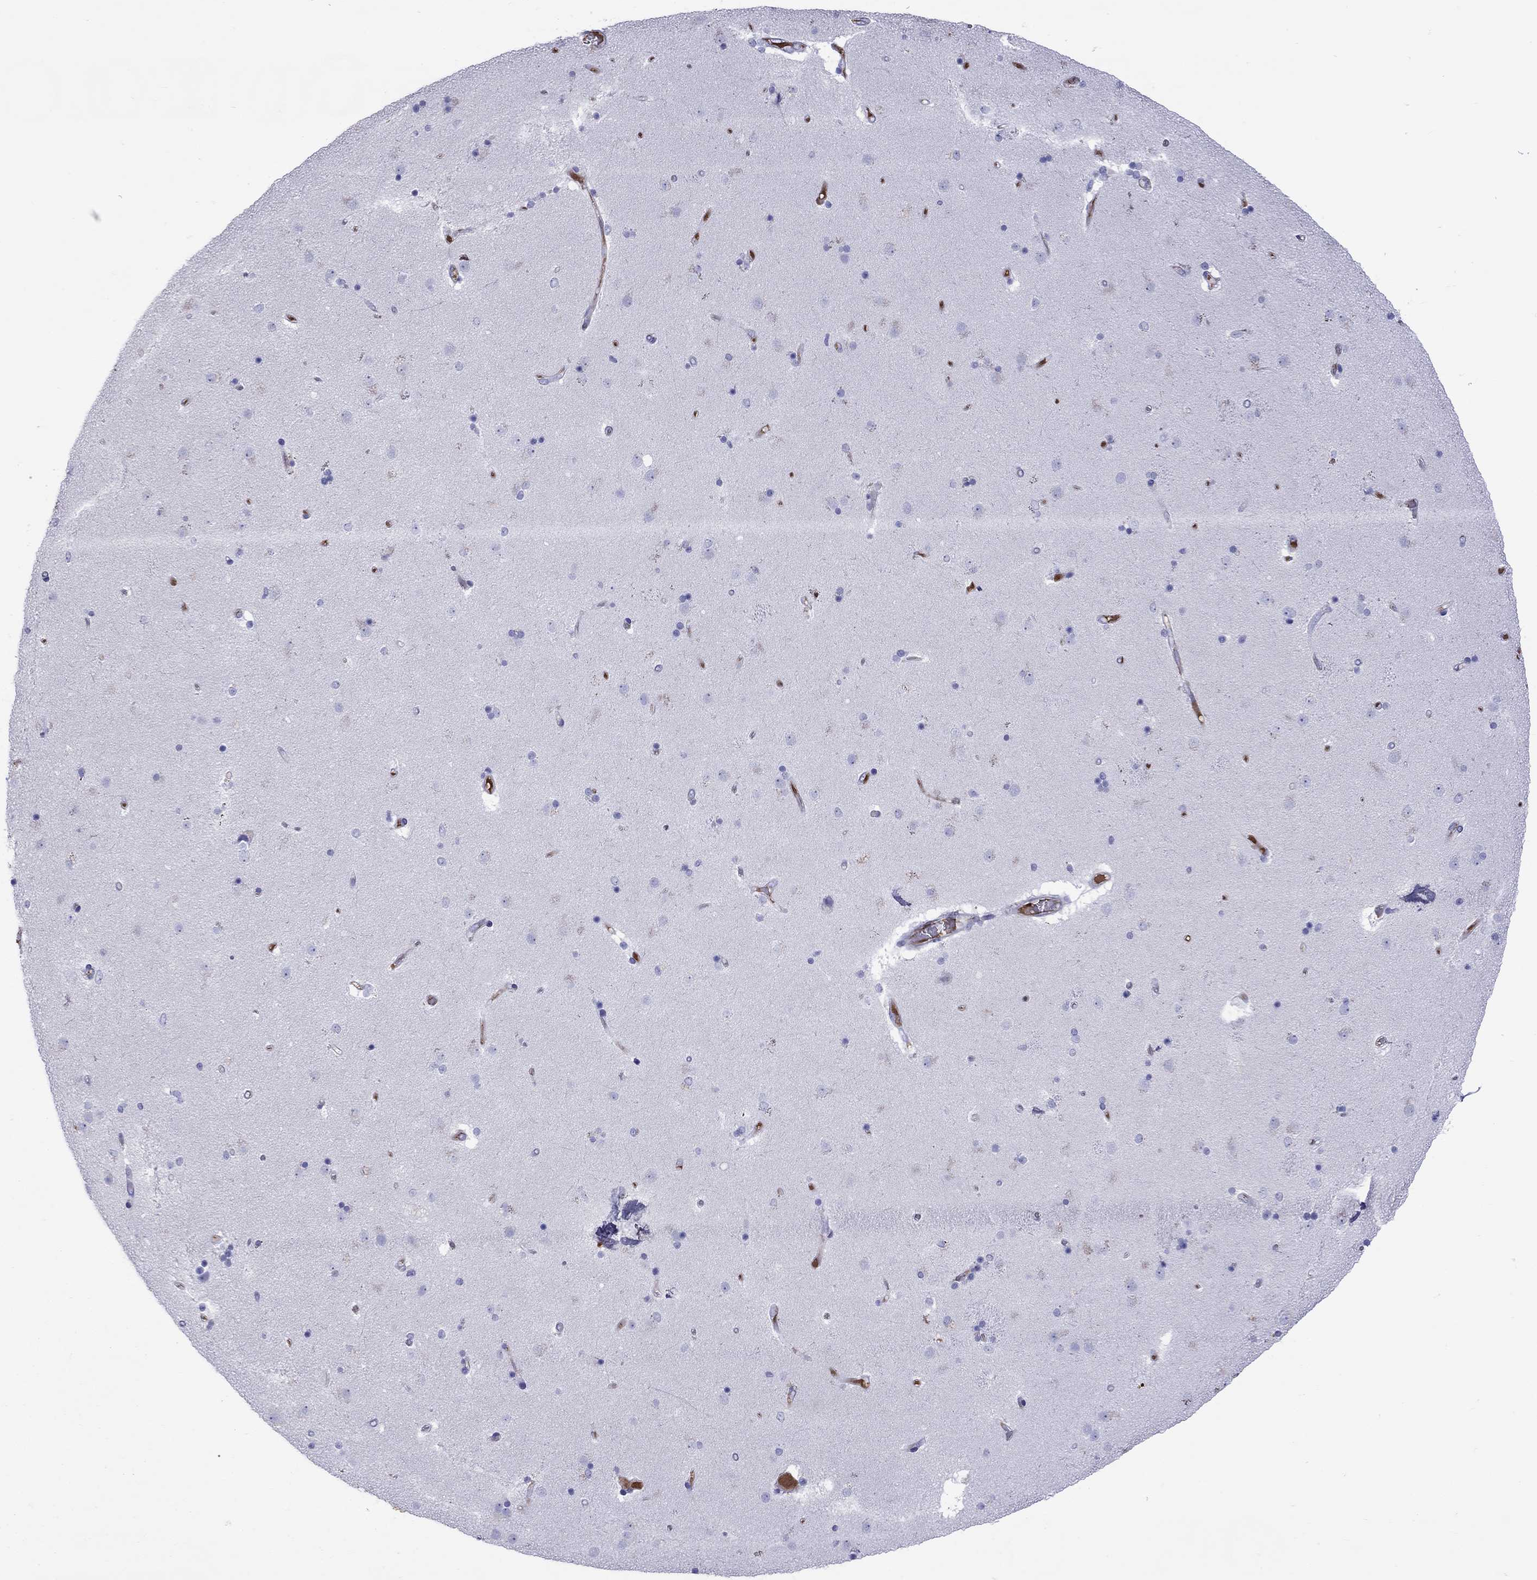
{"staining": {"intensity": "negative", "quantity": "none", "location": "none"}, "tissue": "caudate", "cell_type": "Glial cells", "image_type": "normal", "snomed": [{"axis": "morphology", "description": "Normal tissue, NOS"}, {"axis": "topography", "description": "Lateral ventricle wall"}], "caption": "A high-resolution image shows IHC staining of benign caudate, which demonstrates no significant positivity in glial cells.", "gene": "SERPINA3", "patient": {"sex": "female", "age": 71}}